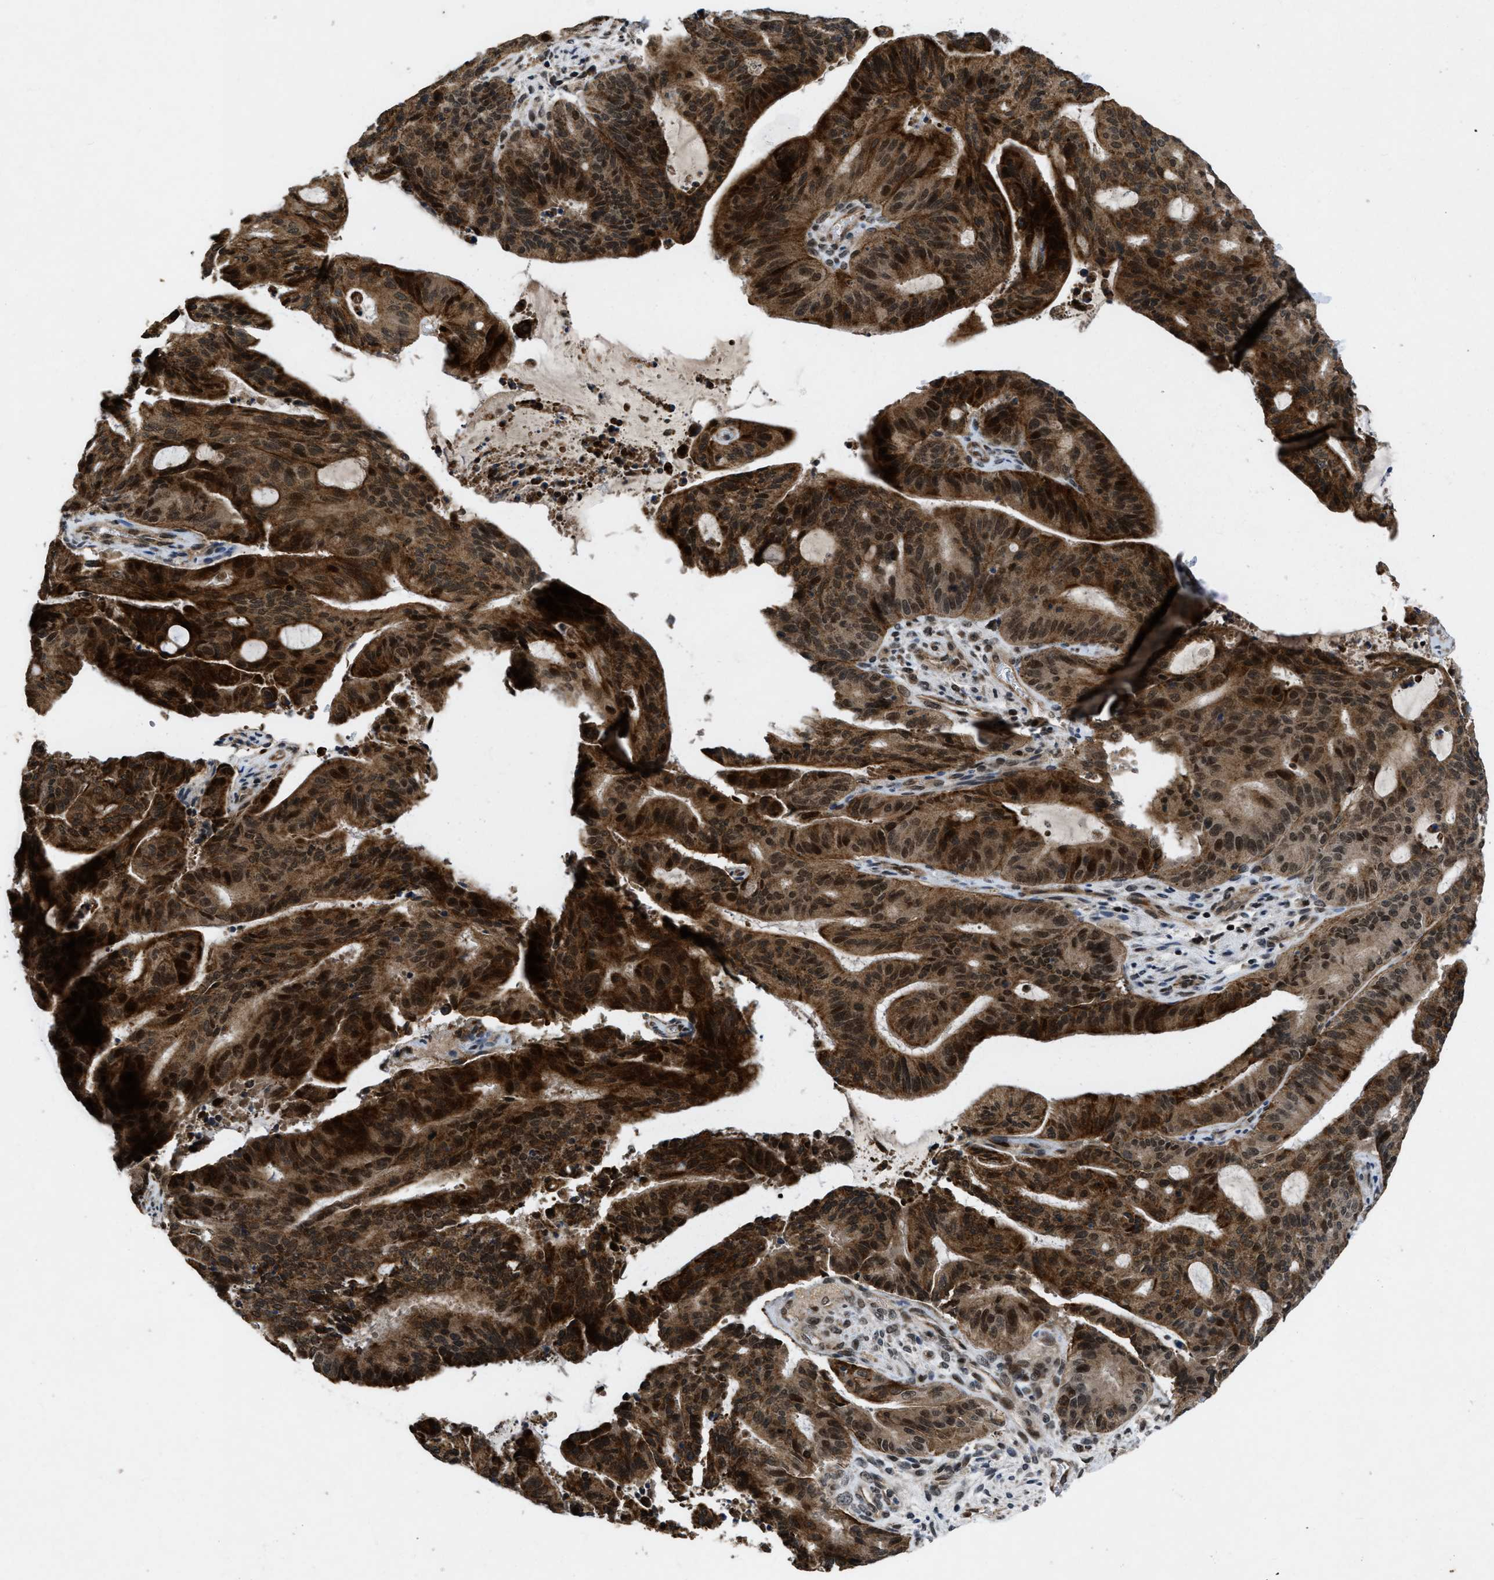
{"staining": {"intensity": "strong", "quantity": ">75%", "location": "cytoplasmic/membranous,nuclear"}, "tissue": "liver cancer", "cell_type": "Tumor cells", "image_type": "cancer", "snomed": [{"axis": "morphology", "description": "Normal tissue, NOS"}, {"axis": "morphology", "description": "Cholangiocarcinoma"}, {"axis": "topography", "description": "Liver"}, {"axis": "topography", "description": "Peripheral nerve tissue"}], "caption": "Liver cholangiocarcinoma stained with a protein marker demonstrates strong staining in tumor cells.", "gene": "ZNHIT1", "patient": {"sex": "female", "age": 73}}